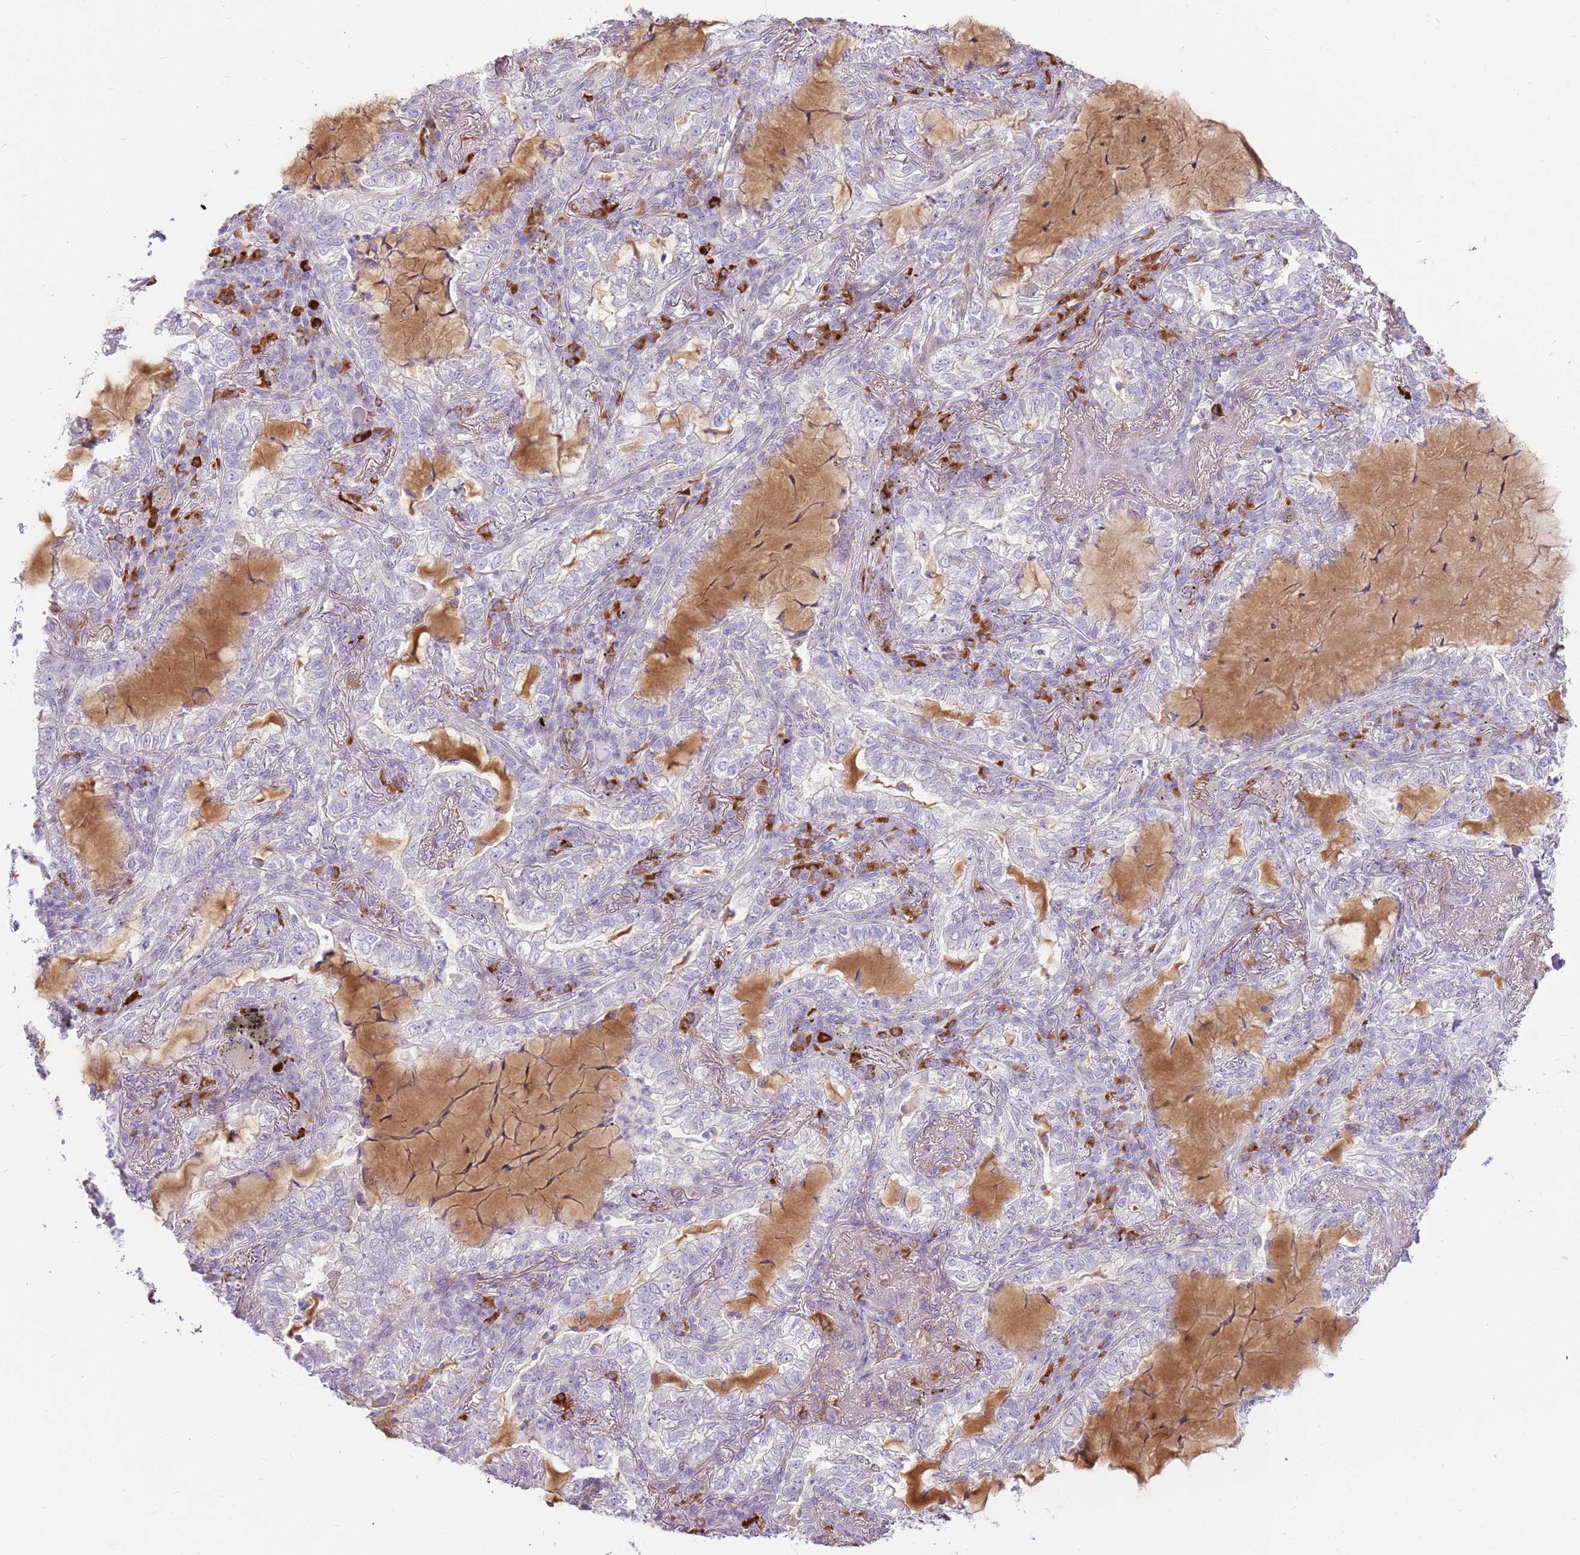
{"staining": {"intensity": "negative", "quantity": "none", "location": "none"}, "tissue": "lung cancer", "cell_type": "Tumor cells", "image_type": "cancer", "snomed": [{"axis": "morphology", "description": "Adenocarcinoma, NOS"}, {"axis": "topography", "description": "Lung"}], "caption": "This histopathology image is of lung adenocarcinoma stained with IHC to label a protein in brown with the nuclei are counter-stained blue. There is no staining in tumor cells. The staining is performed using DAB brown chromogen with nuclei counter-stained in using hematoxylin.", "gene": "MCUB", "patient": {"sex": "female", "age": 73}}